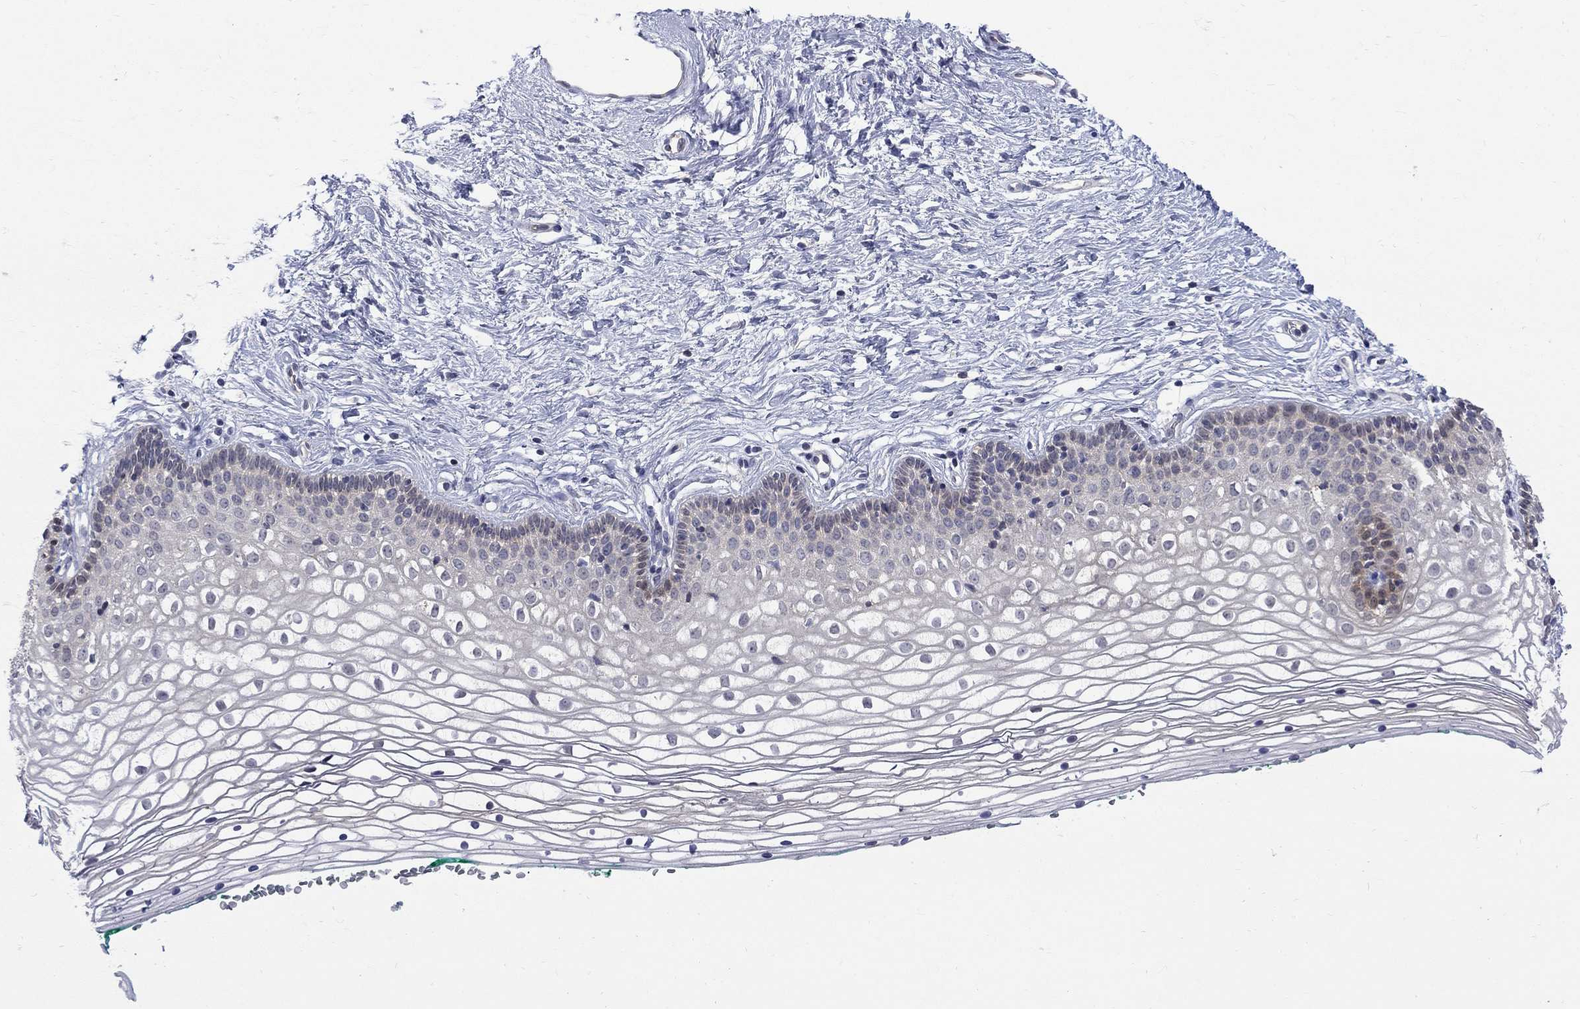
{"staining": {"intensity": "negative", "quantity": "none", "location": "none"}, "tissue": "vagina", "cell_type": "Squamous epithelial cells", "image_type": "normal", "snomed": [{"axis": "morphology", "description": "Normal tissue, NOS"}, {"axis": "topography", "description": "Vagina"}], "caption": "Squamous epithelial cells show no significant protein positivity in benign vagina. (DAB immunohistochemistry (IHC) with hematoxylin counter stain).", "gene": "HKDC1", "patient": {"sex": "female", "age": 36}}